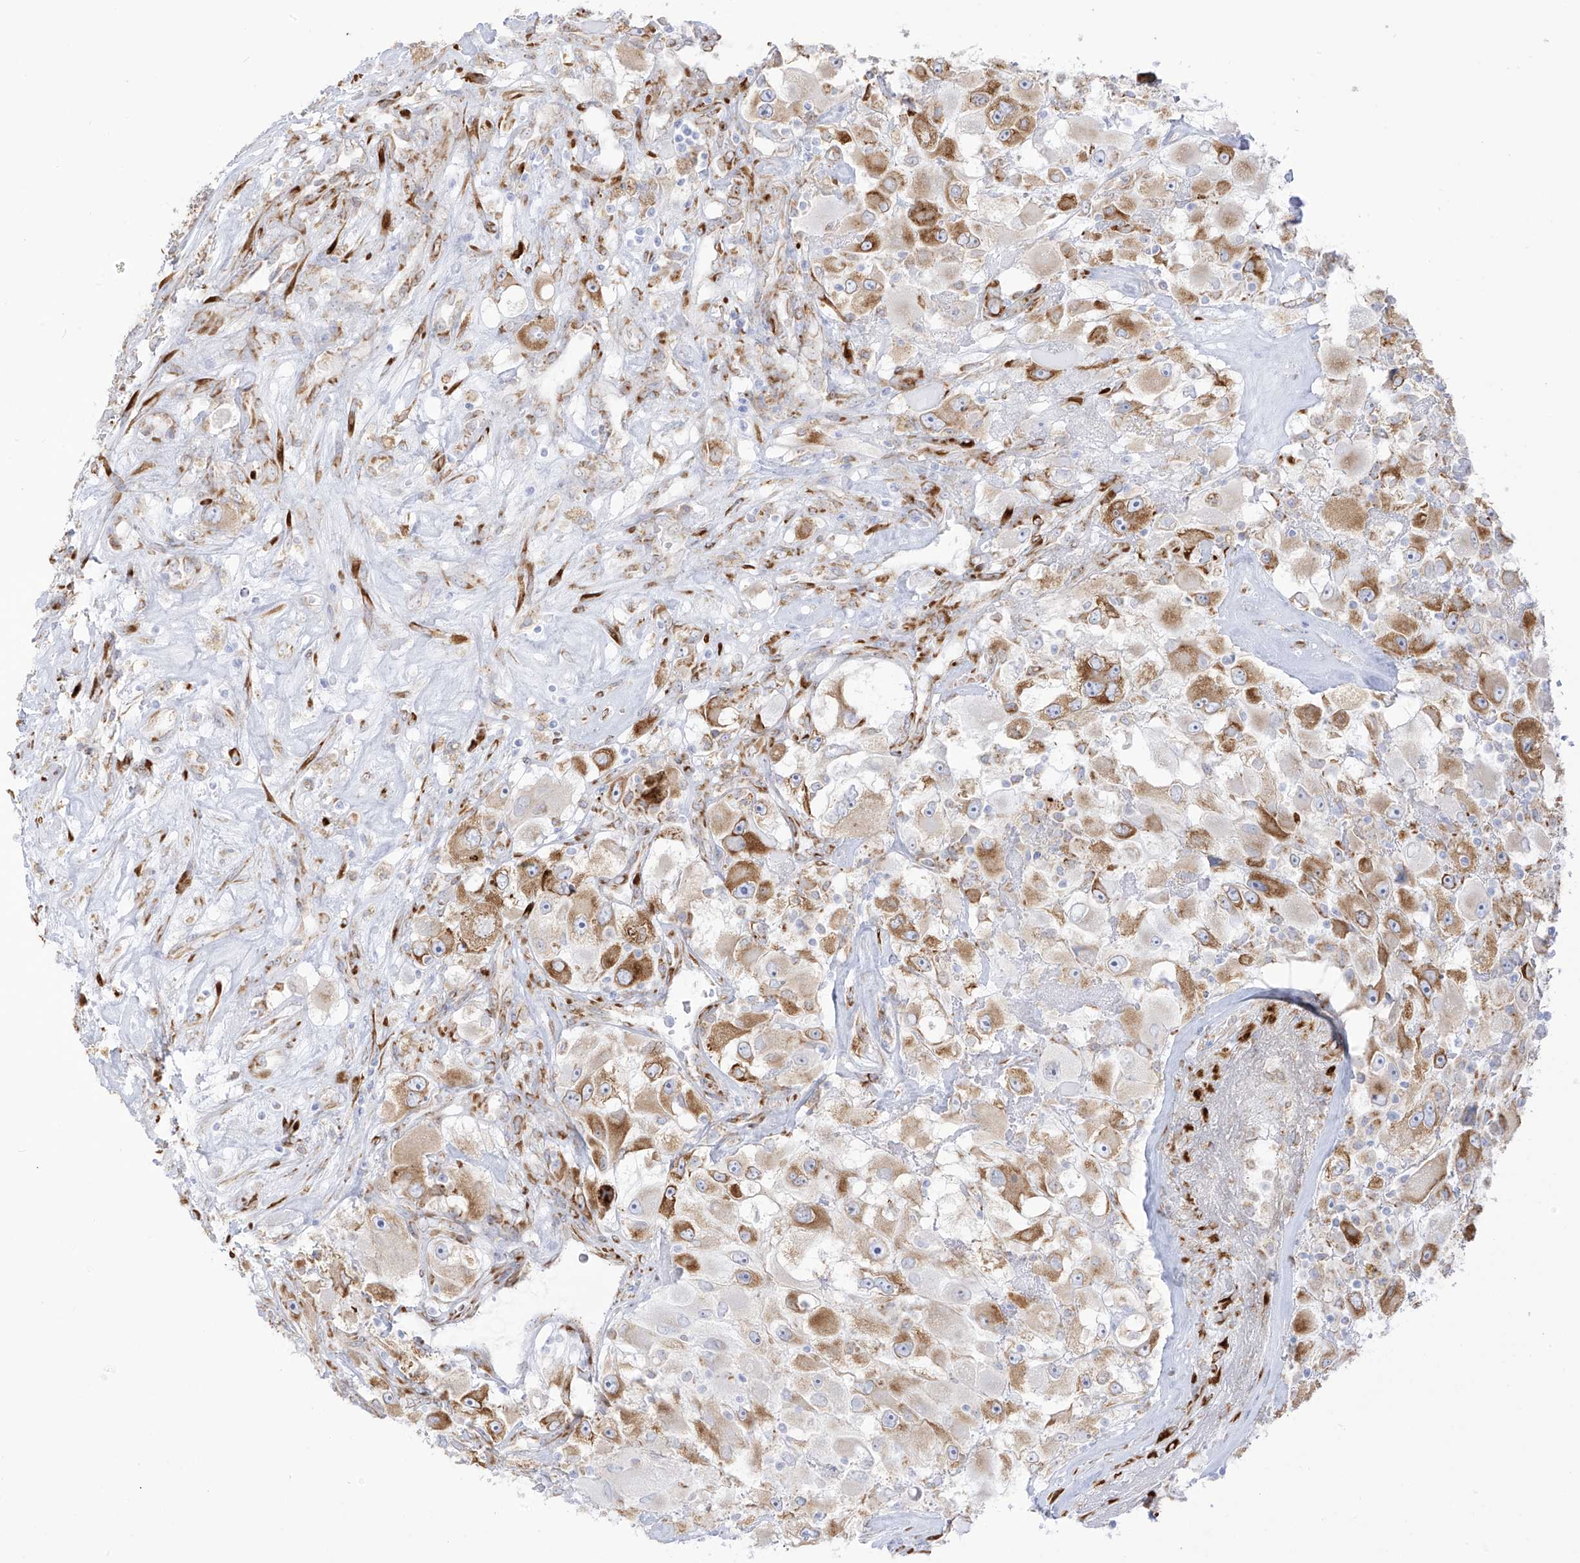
{"staining": {"intensity": "moderate", "quantity": "25%-75%", "location": "cytoplasmic/membranous"}, "tissue": "renal cancer", "cell_type": "Tumor cells", "image_type": "cancer", "snomed": [{"axis": "morphology", "description": "Adenocarcinoma, NOS"}, {"axis": "topography", "description": "Kidney"}], "caption": "Immunohistochemistry (DAB (3,3'-diaminobenzidine)) staining of renal cancer exhibits moderate cytoplasmic/membranous protein positivity in about 25%-75% of tumor cells. The staining was performed using DAB, with brown indicating positive protein expression. Nuclei are stained blue with hematoxylin.", "gene": "LRRC59", "patient": {"sex": "female", "age": 52}}